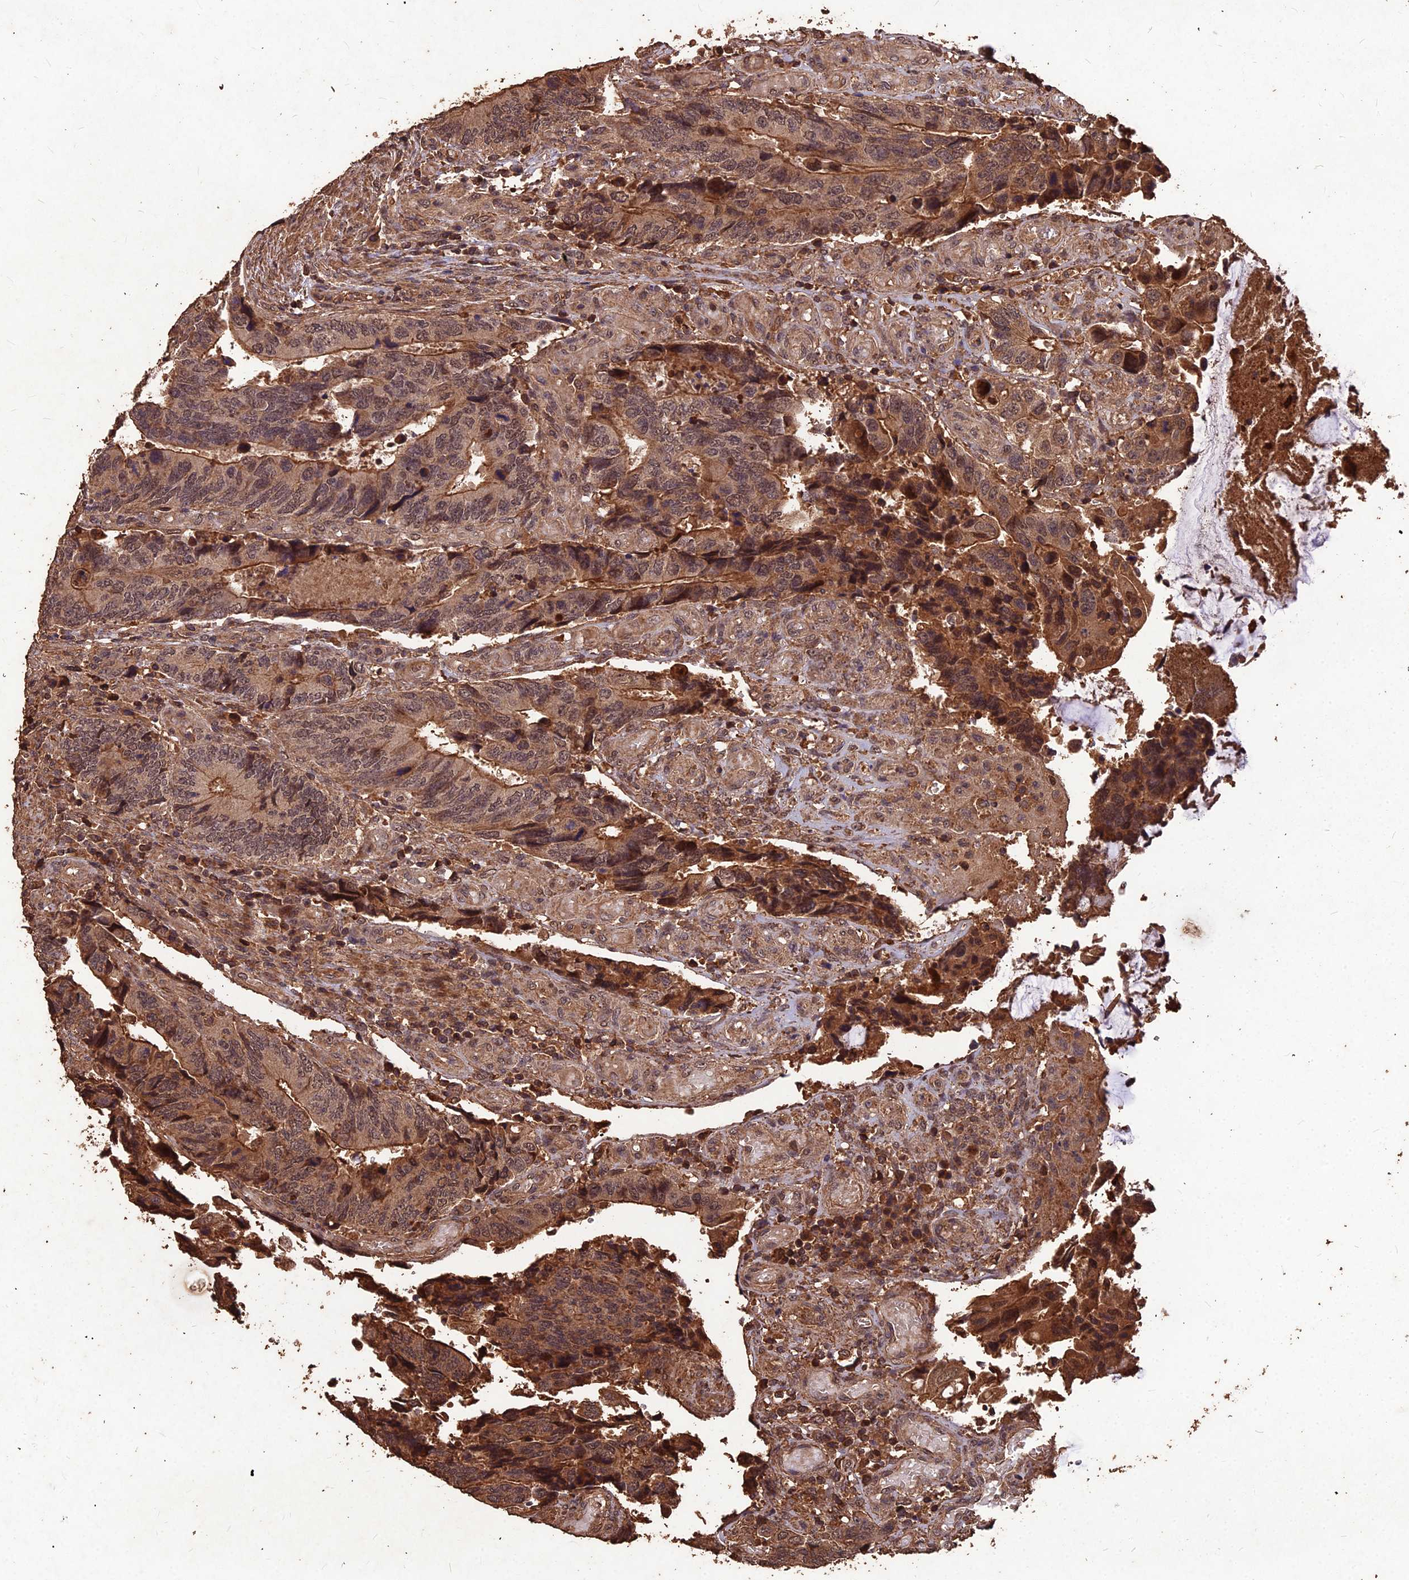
{"staining": {"intensity": "moderate", "quantity": ">75%", "location": "cytoplasmic/membranous"}, "tissue": "colorectal cancer", "cell_type": "Tumor cells", "image_type": "cancer", "snomed": [{"axis": "morphology", "description": "Adenocarcinoma, NOS"}, {"axis": "topography", "description": "Colon"}], "caption": "Protein positivity by immunohistochemistry demonstrates moderate cytoplasmic/membranous positivity in about >75% of tumor cells in adenocarcinoma (colorectal).", "gene": "SYMPK", "patient": {"sex": "male", "age": 87}}